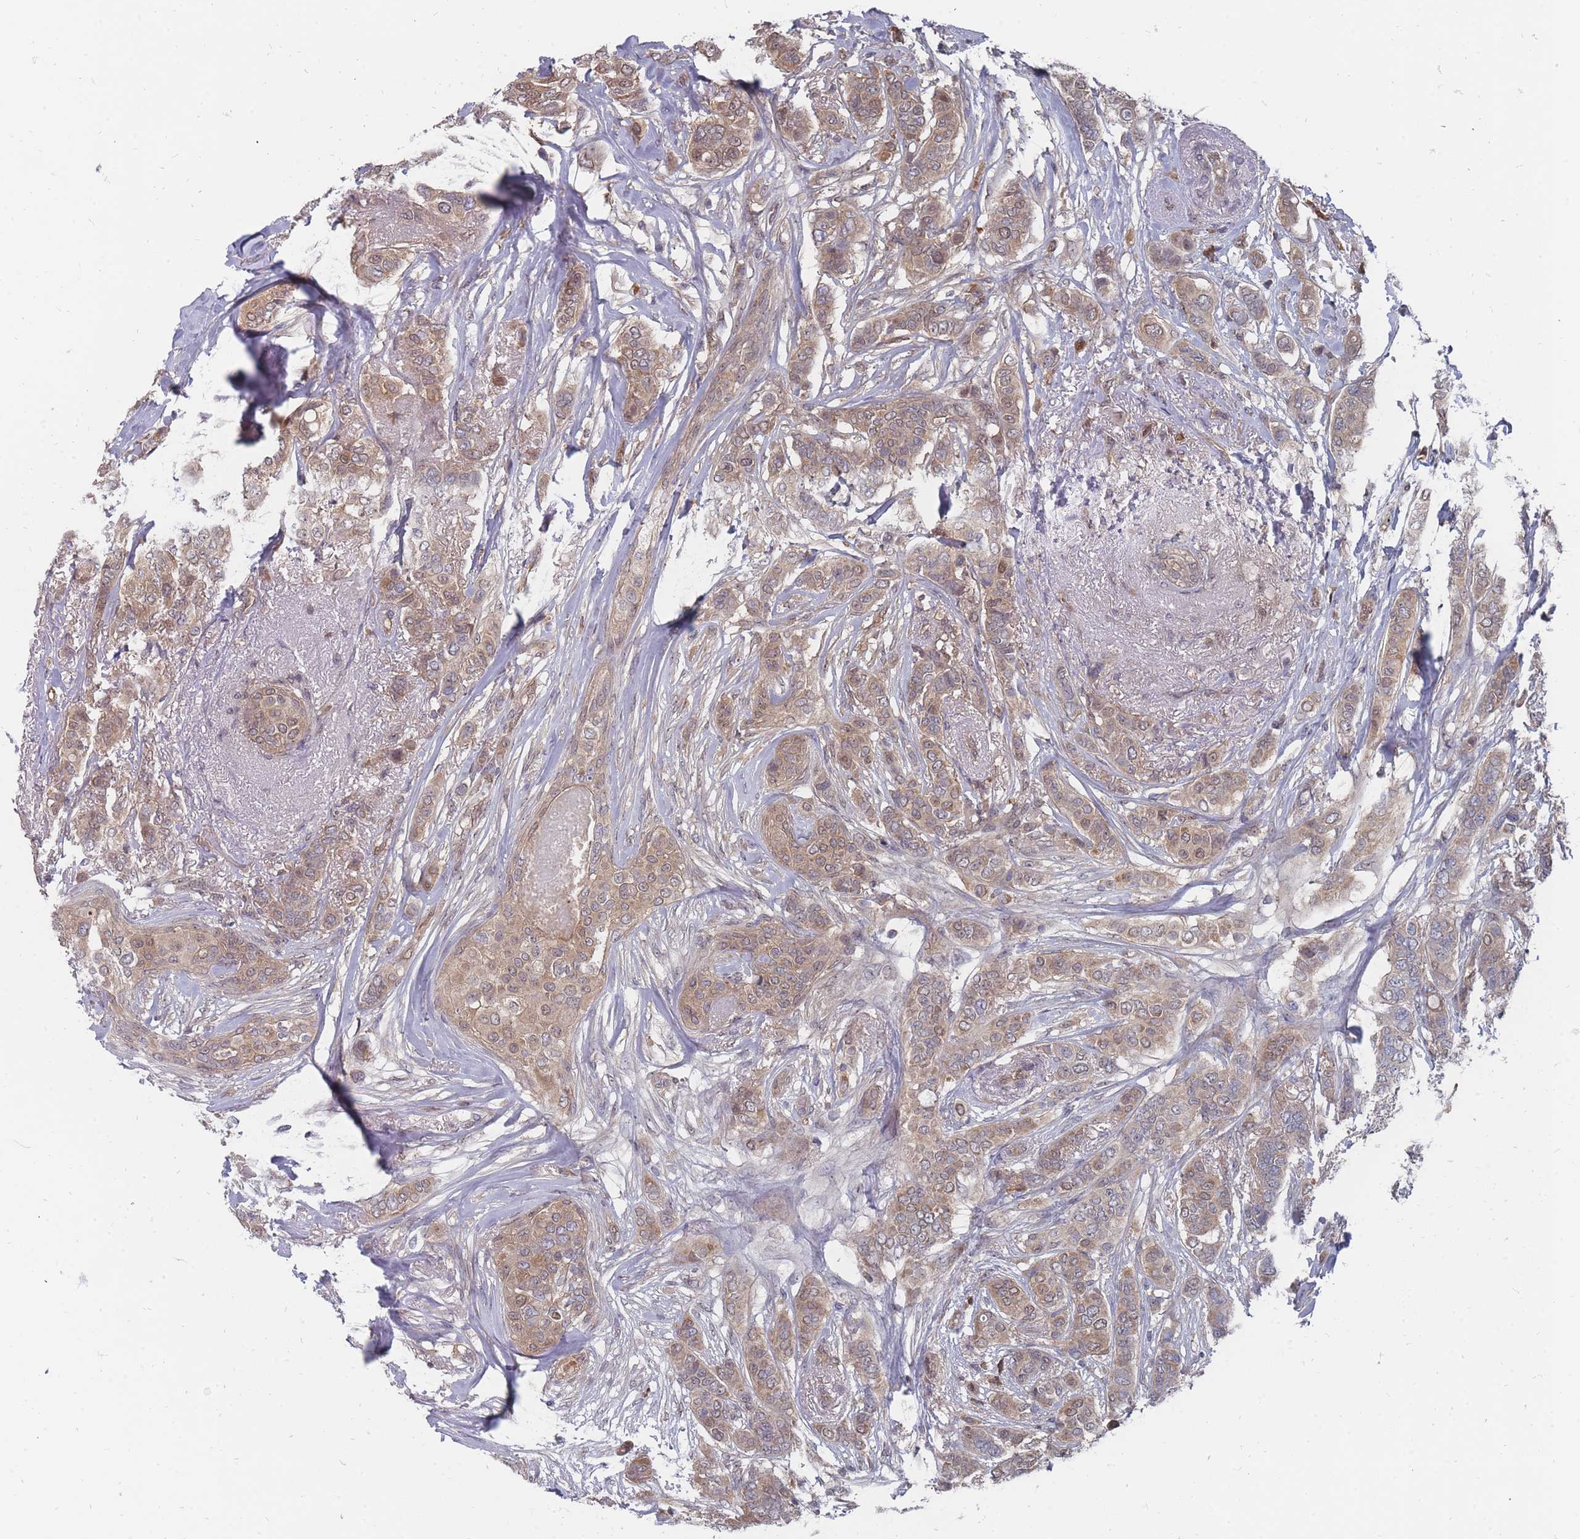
{"staining": {"intensity": "moderate", "quantity": "25%-75%", "location": "cytoplasmic/membranous,nuclear"}, "tissue": "breast cancer", "cell_type": "Tumor cells", "image_type": "cancer", "snomed": [{"axis": "morphology", "description": "Lobular carcinoma"}, {"axis": "topography", "description": "Breast"}], "caption": "Immunohistochemistry (IHC) (DAB) staining of lobular carcinoma (breast) displays moderate cytoplasmic/membranous and nuclear protein expression in about 25%-75% of tumor cells. The protein of interest is shown in brown color, while the nuclei are stained blue.", "gene": "NKD1", "patient": {"sex": "female", "age": 51}}